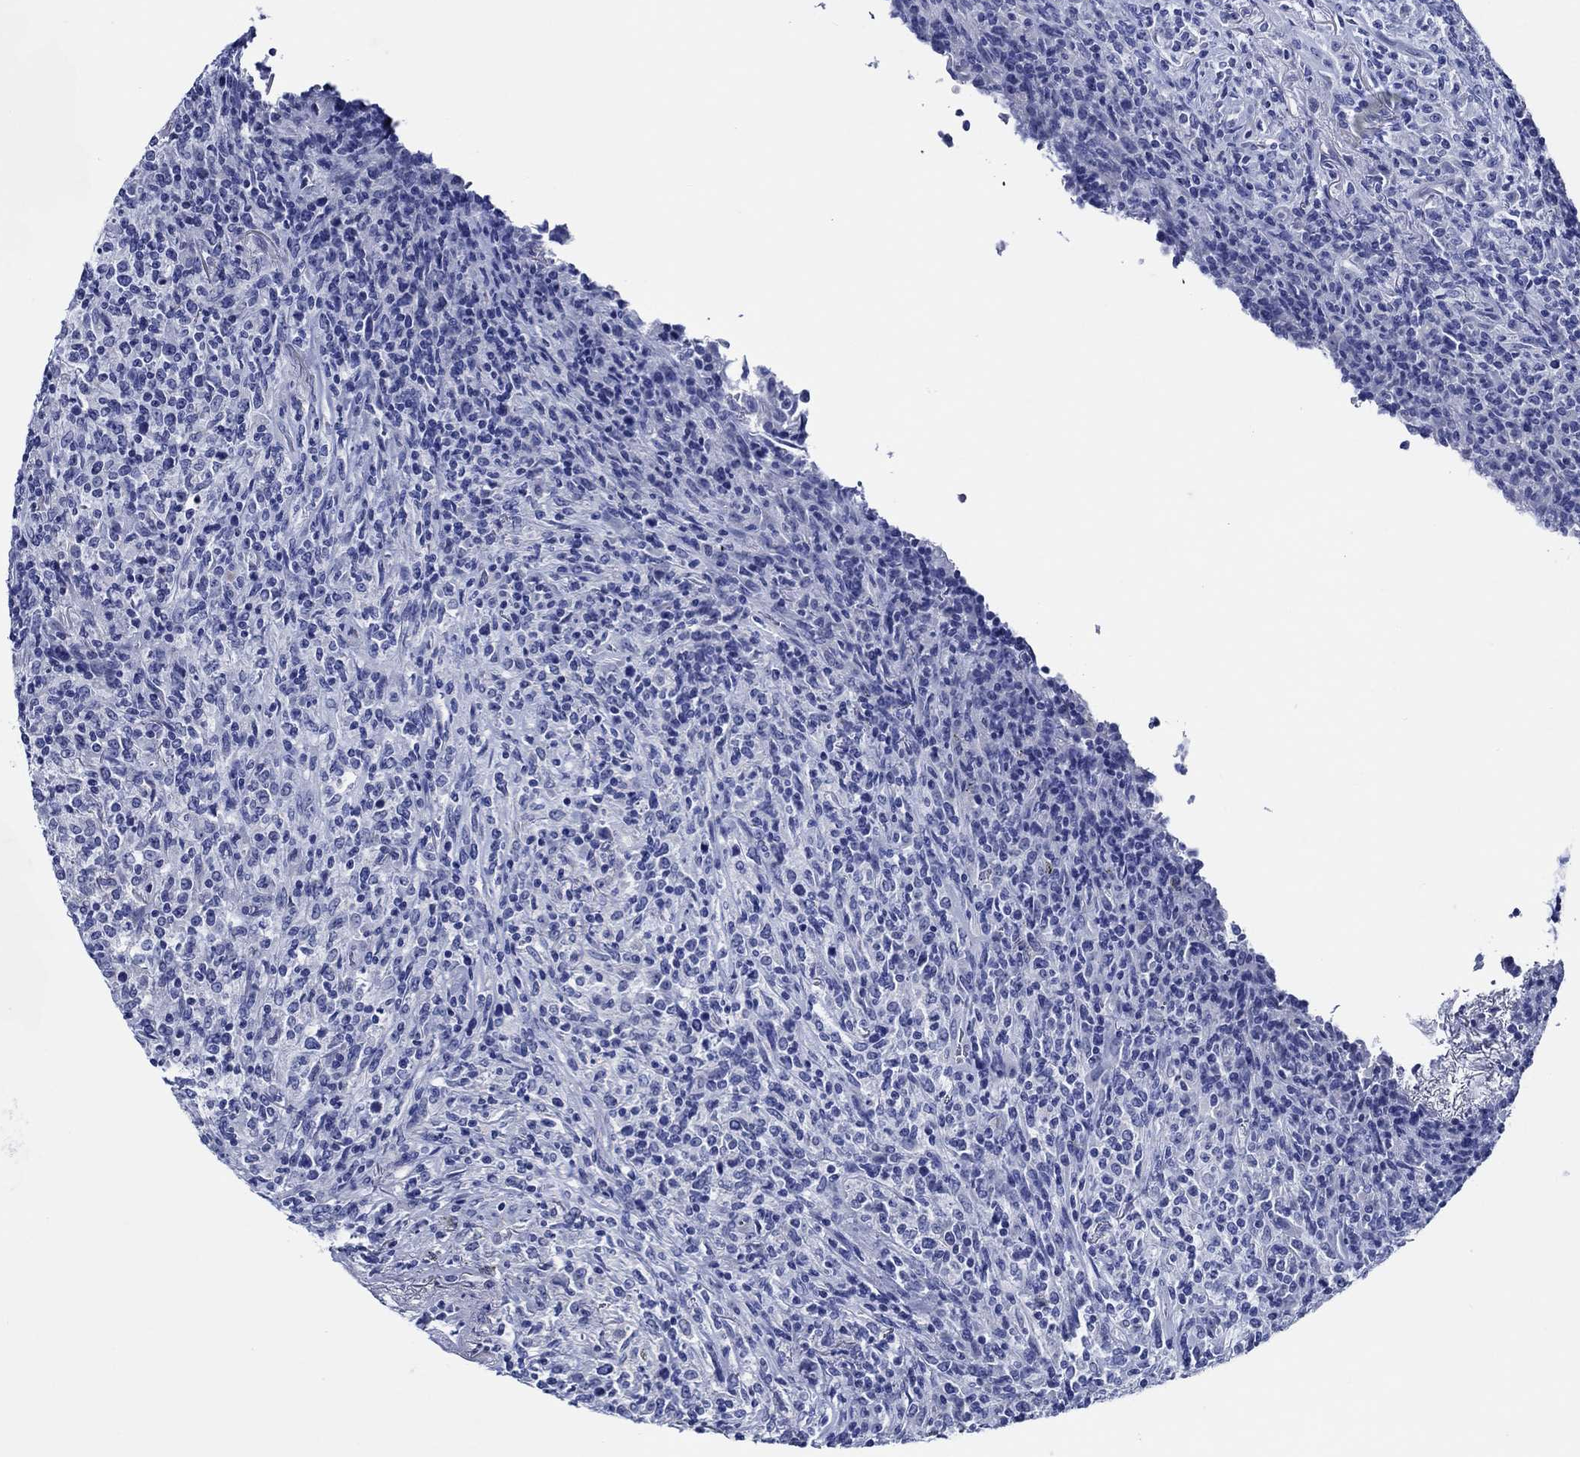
{"staining": {"intensity": "negative", "quantity": "none", "location": "none"}, "tissue": "lymphoma", "cell_type": "Tumor cells", "image_type": "cancer", "snomed": [{"axis": "morphology", "description": "Malignant lymphoma, non-Hodgkin's type, High grade"}, {"axis": "topography", "description": "Lung"}], "caption": "There is no significant positivity in tumor cells of lymphoma.", "gene": "WDR62", "patient": {"sex": "male", "age": 79}}